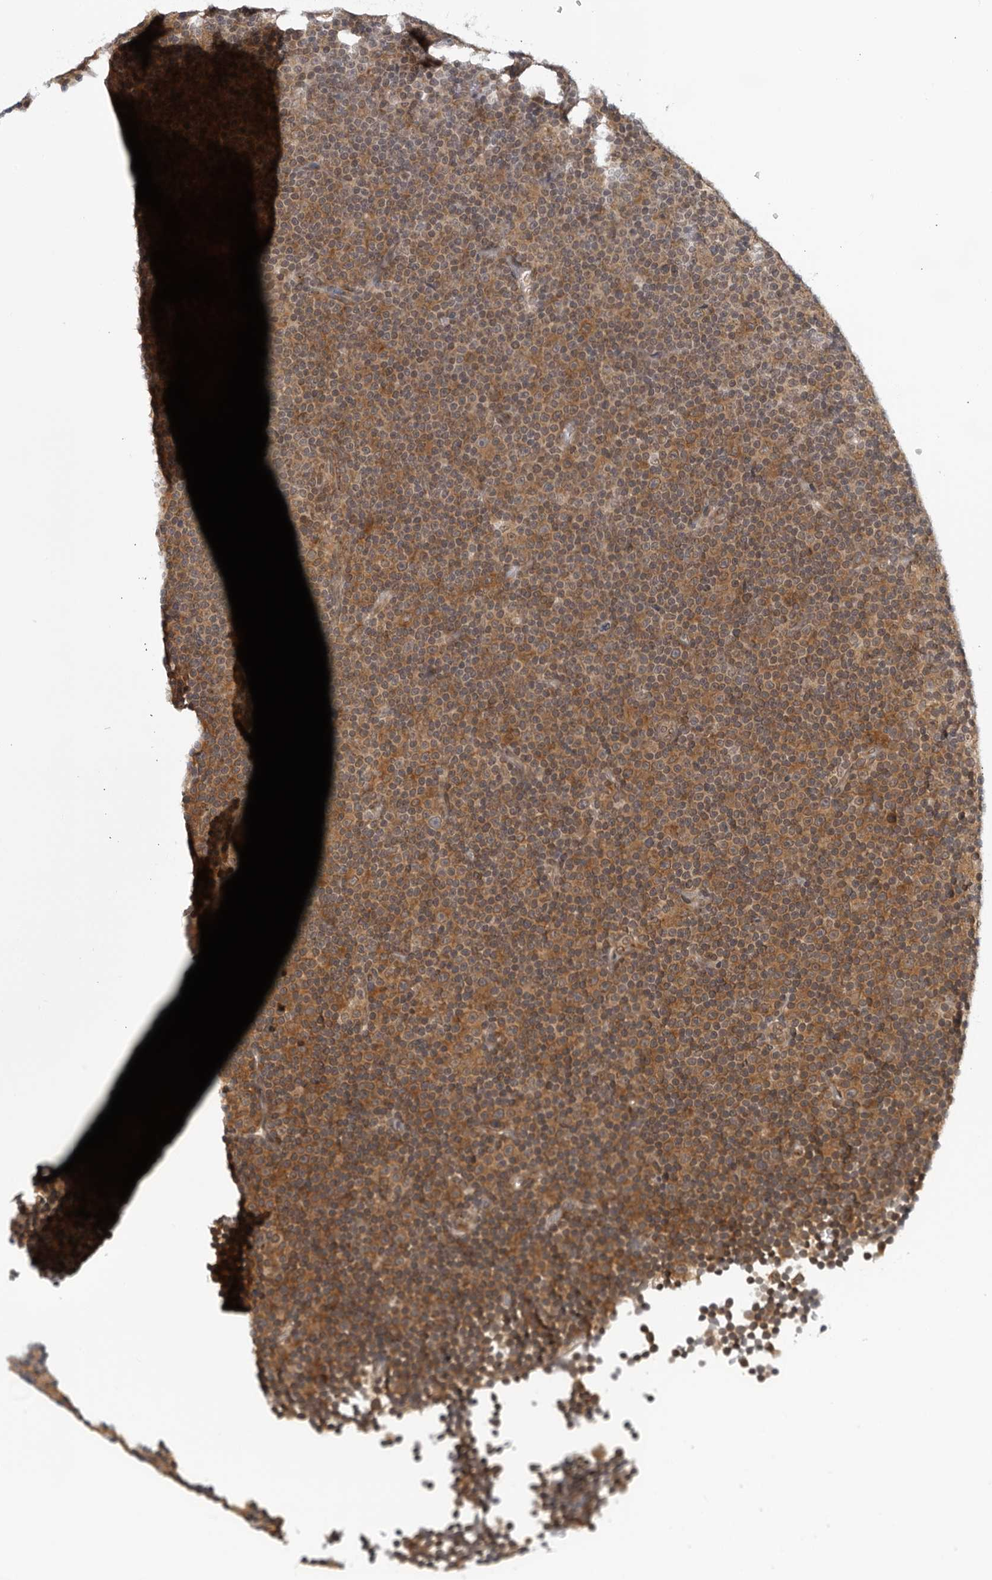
{"staining": {"intensity": "moderate", "quantity": ">75%", "location": "cytoplasmic/membranous"}, "tissue": "lymphoma", "cell_type": "Tumor cells", "image_type": "cancer", "snomed": [{"axis": "morphology", "description": "Malignant lymphoma, non-Hodgkin's type, Low grade"}, {"axis": "topography", "description": "Lymph node"}], "caption": "About >75% of tumor cells in malignant lymphoma, non-Hodgkin's type (low-grade) exhibit moderate cytoplasmic/membranous protein positivity as visualized by brown immunohistochemical staining.", "gene": "RC3H1", "patient": {"sex": "female", "age": 67}}